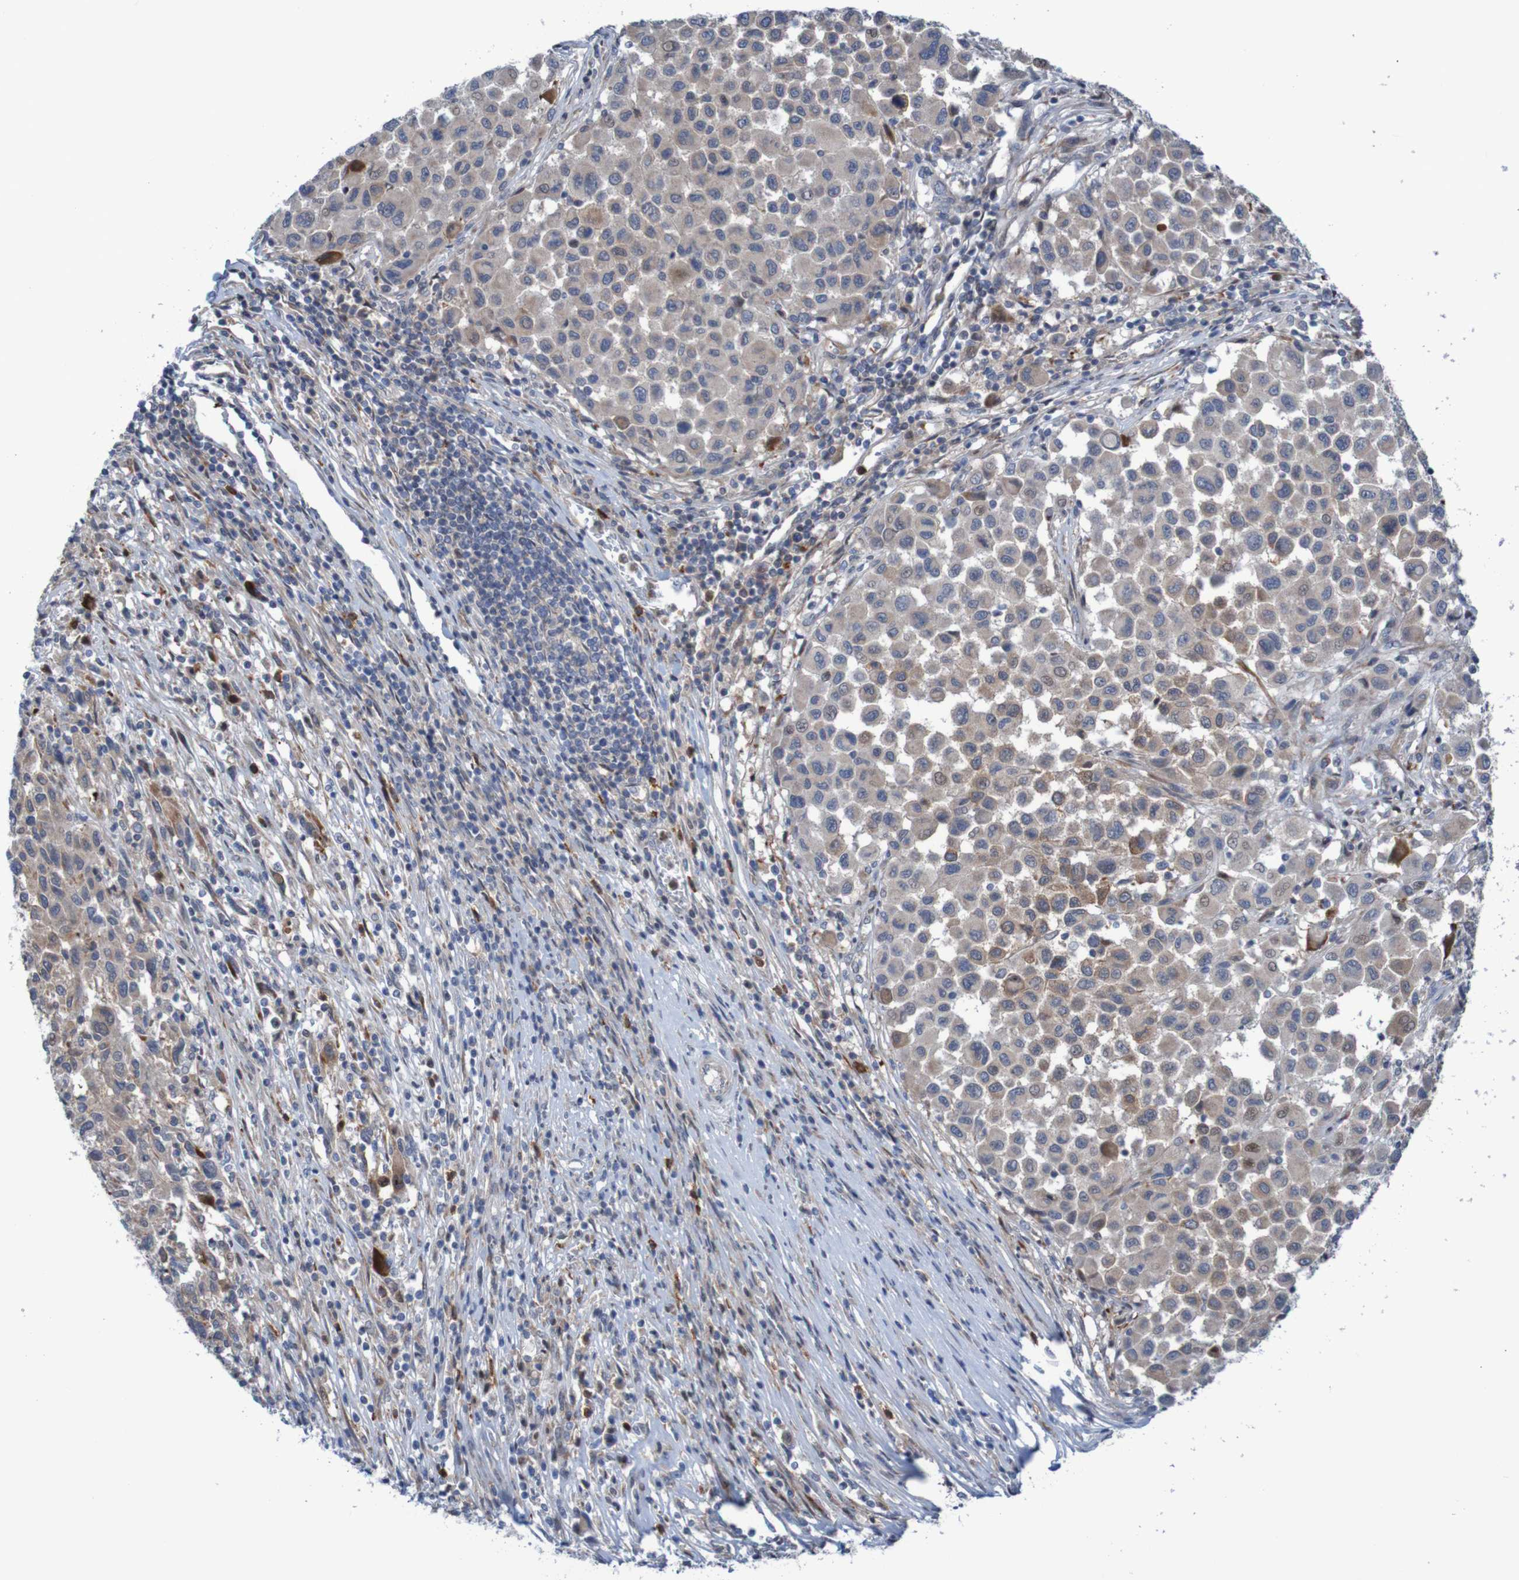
{"staining": {"intensity": "weak", "quantity": ">75%", "location": "cytoplasmic/membranous"}, "tissue": "melanoma", "cell_type": "Tumor cells", "image_type": "cancer", "snomed": [{"axis": "morphology", "description": "Malignant melanoma, Metastatic site"}, {"axis": "topography", "description": "Lymph node"}], "caption": "A brown stain highlights weak cytoplasmic/membranous expression of a protein in human malignant melanoma (metastatic site) tumor cells. Nuclei are stained in blue.", "gene": "ANGPT4", "patient": {"sex": "male", "age": 61}}